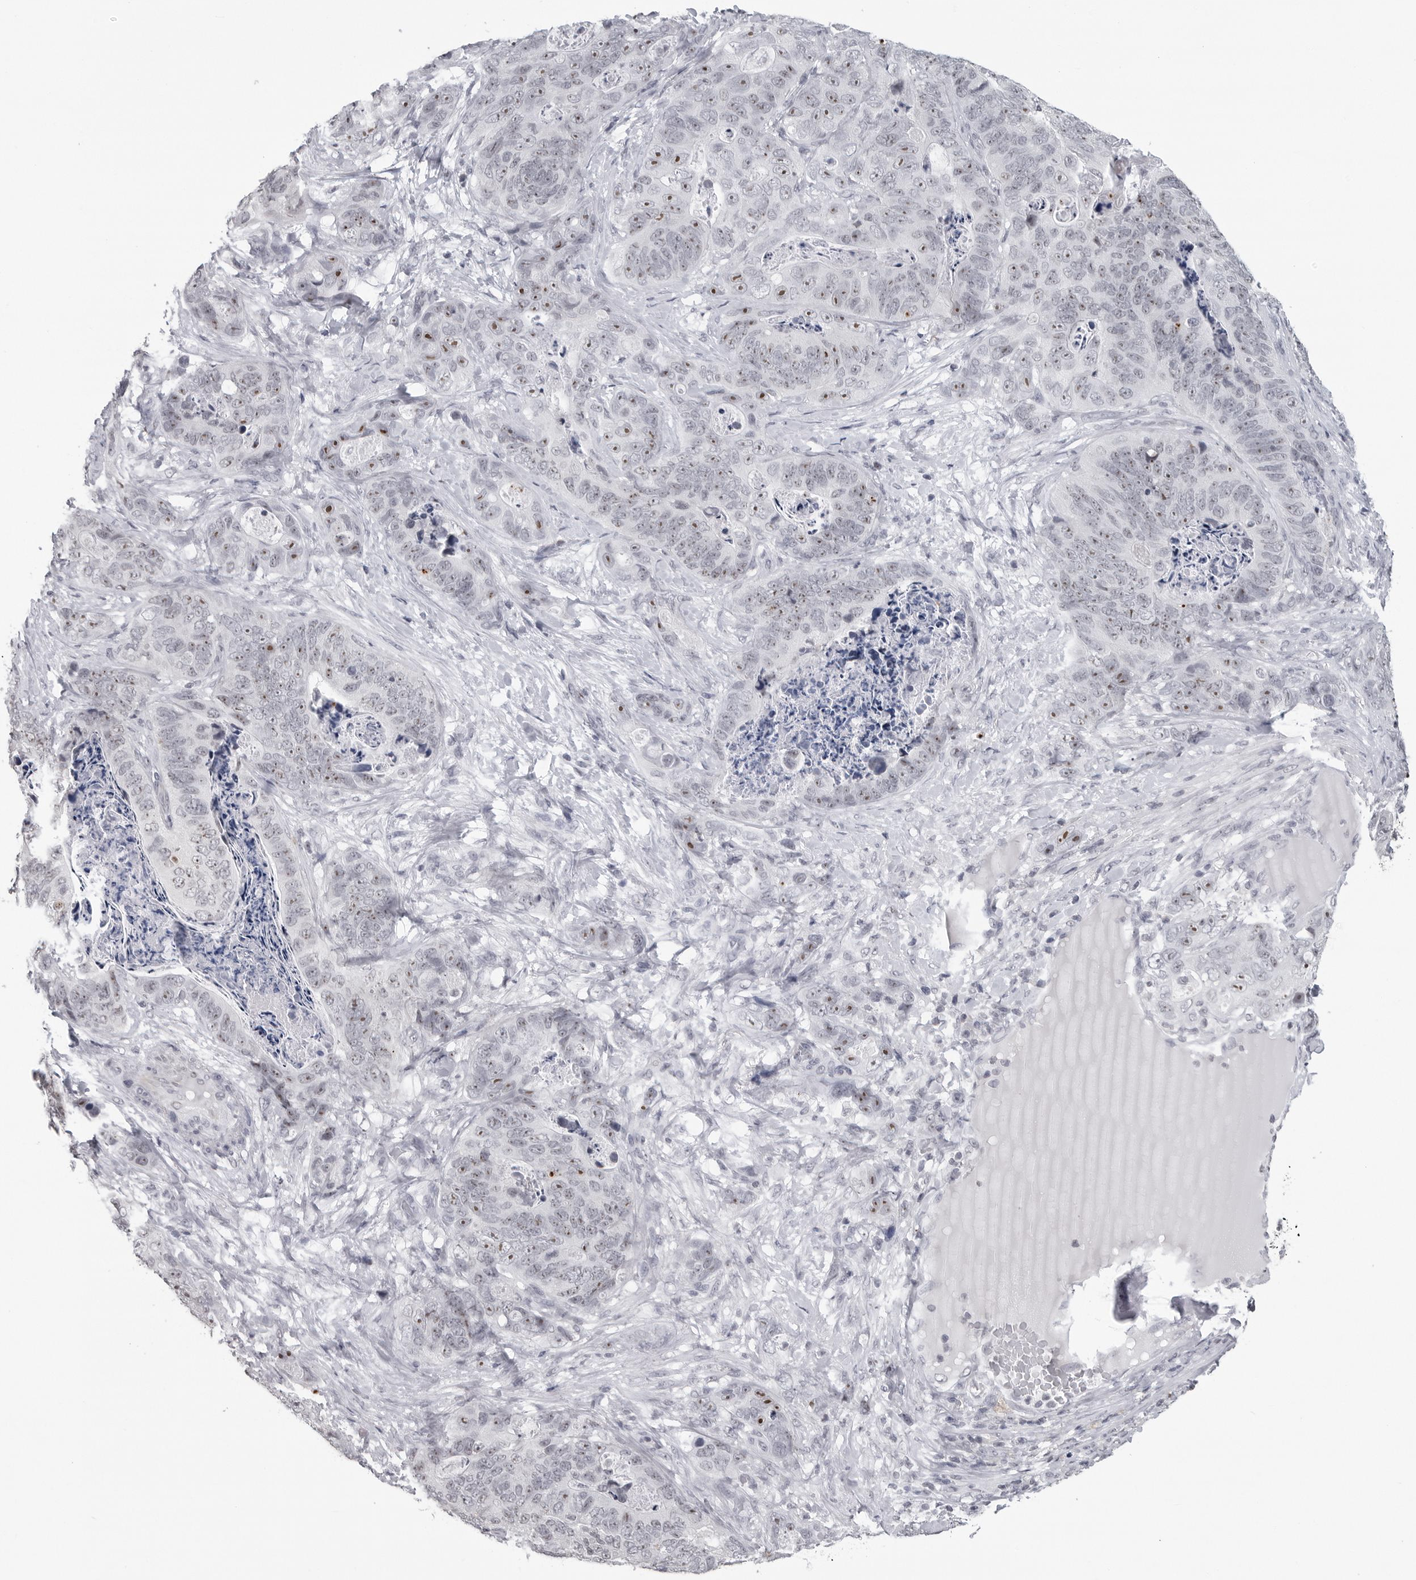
{"staining": {"intensity": "strong", "quantity": "25%-75%", "location": "nuclear"}, "tissue": "stomach cancer", "cell_type": "Tumor cells", "image_type": "cancer", "snomed": [{"axis": "morphology", "description": "Normal tissue, NOS"}, {"axis": "morphology", "description": "Adenocarcinoma, NOS"}, {"axis": "topography", "description": "Stomach"}], "caption": "The immunohistochemical stain shows strong nuclear positivity in tumor cells of stomach adenocarcinoma tissue.", "gene": "DDX54", "patient": {"sex": "female", "age": 89}}